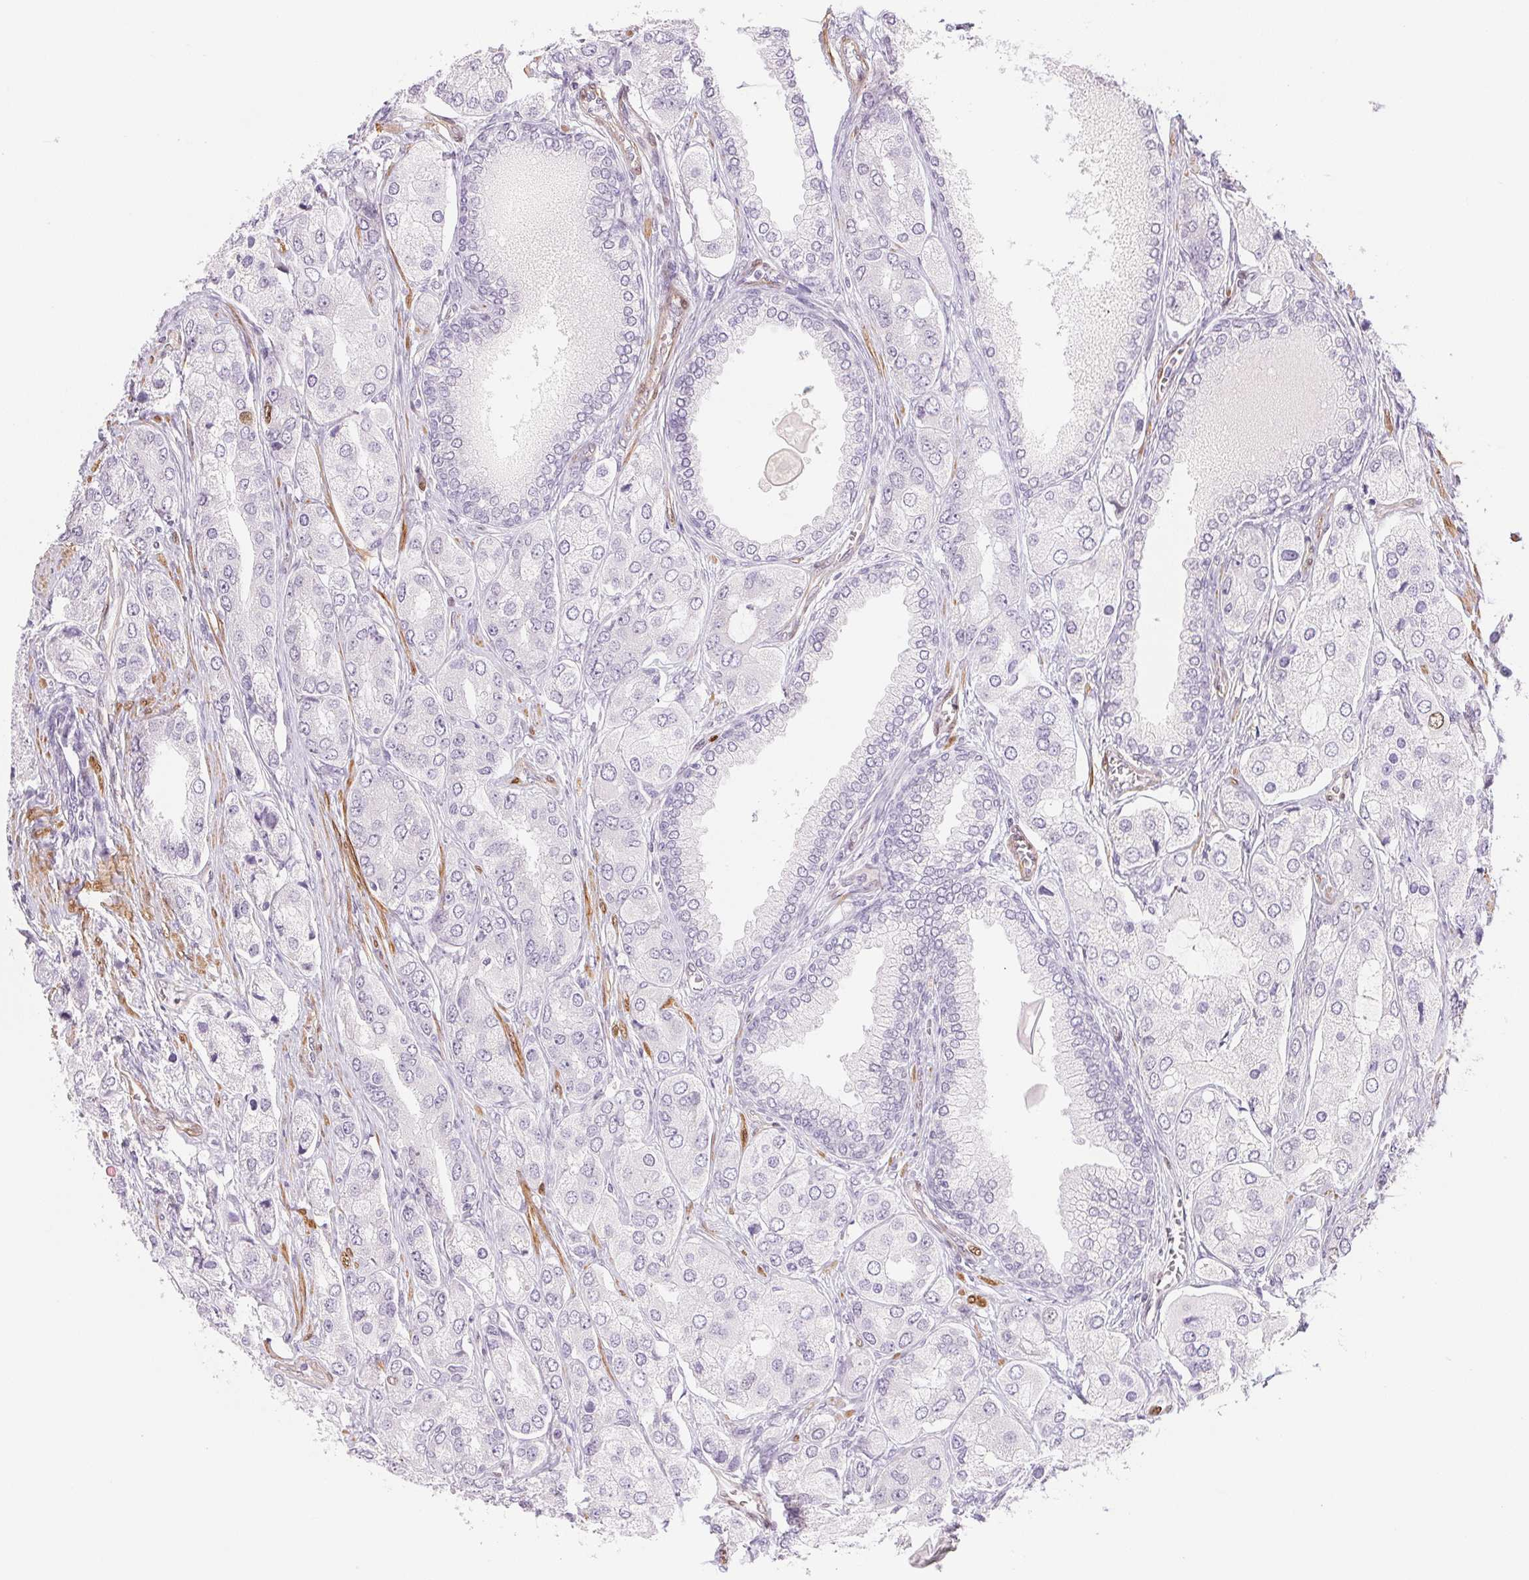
{"staining": {"intensity": "negative", "quantity": "none", "location": "none"}, "tissue": "prostate cancer", "cell_type": "Tumor cells", "image_type": "cancer", "snomed": [{"axis": "morphology", "description": "Adenocarcinoma, Low grade"}, {"axis": "topography", "description": "Prostate"}], "caption": "Tumor cells are negative for protein expression in human prostate cancer.", "gene": "SMTN", "patient": {"sex": "male", "age": 69}}